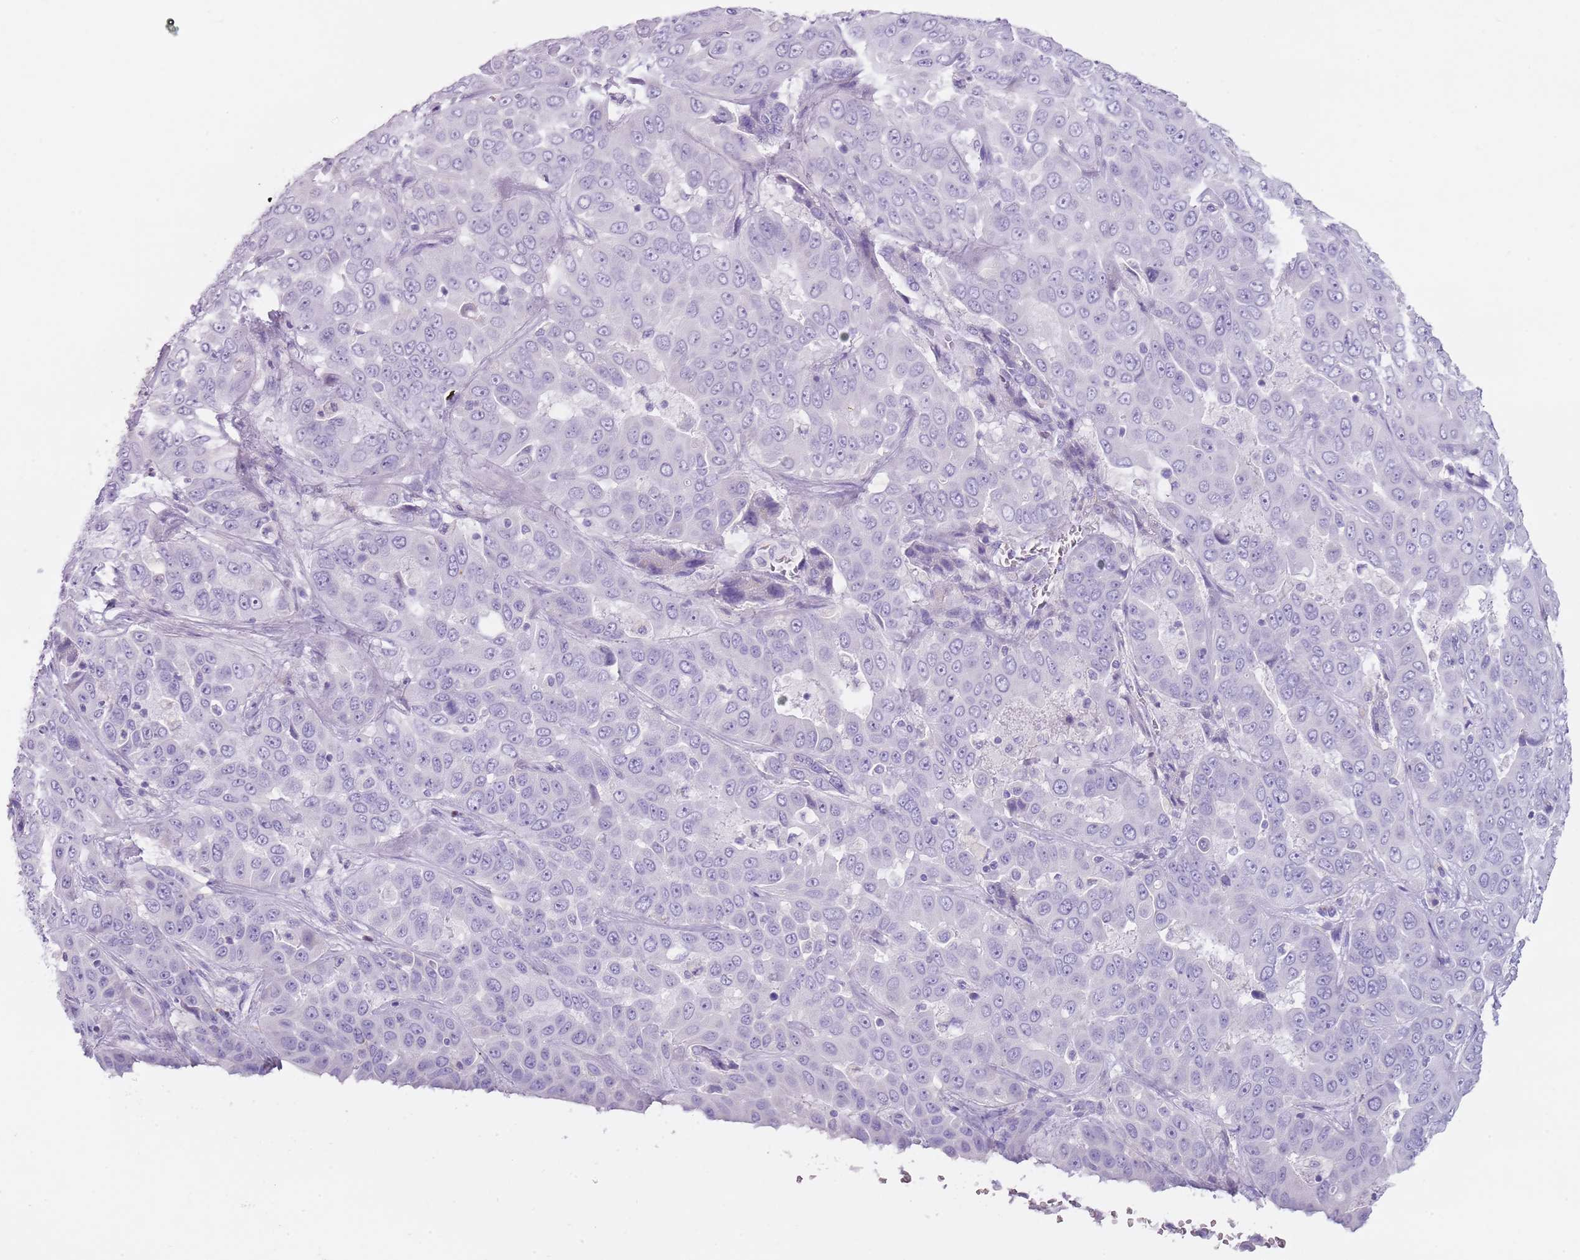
{"staining": {"intensity": "negative", "quantity": "none", "location": "none"}, "tissue": "liver cancer", "cell_type": "Tumor cells", "image_type": "cancer", "snomed": [{"axis": "morphology", "description": "Cholangiocarcinoma"}, {"axis": "topography", "description": "Liver"}], "caption": "Cholangiocarcinoma (liver) was stained to show a protein in brown. There is no significant positivity in tumor cells.", "gene": "NBPF20", "patient": {"sex": "female", "age": 52}}